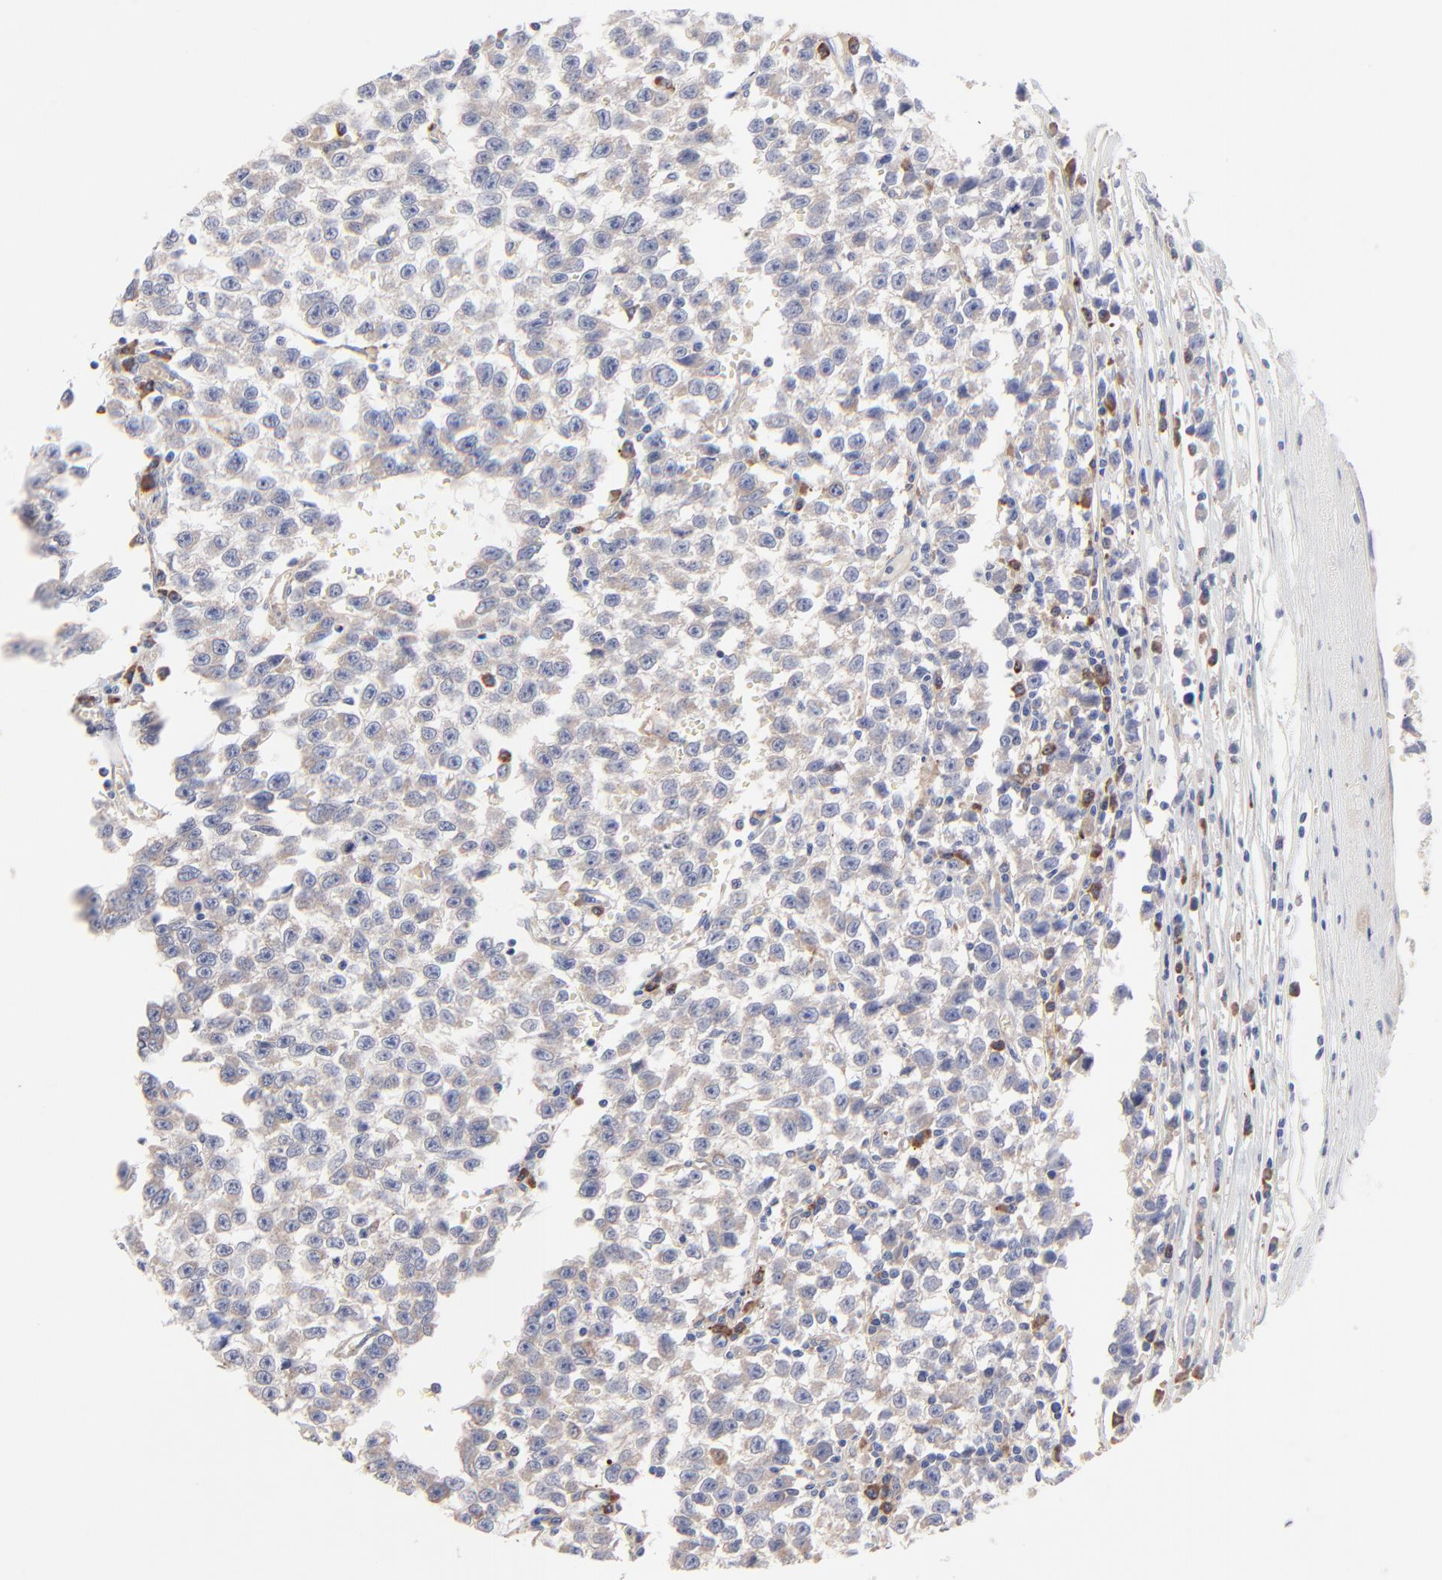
{"staining": {"intensity": "weak", "quantity": "25%-75%", "location": "cytoplasmic/membranous"}, "tissue": "testis cancer", "cell_type": "Tumor cells", "image_type": "cancer", "snomed": [{"axis": "morphology", "description": "Seminoma, NOS"}, {"axis": "topography", "description": "Testis"}], "caption": "Weak cytoplasmic/membranous positivity is appreciated in about 25%-75% of tumor cells in testis seminoma.", "gene": "PPFIBP2", "patient": {"sex": "male", "age": 35}}